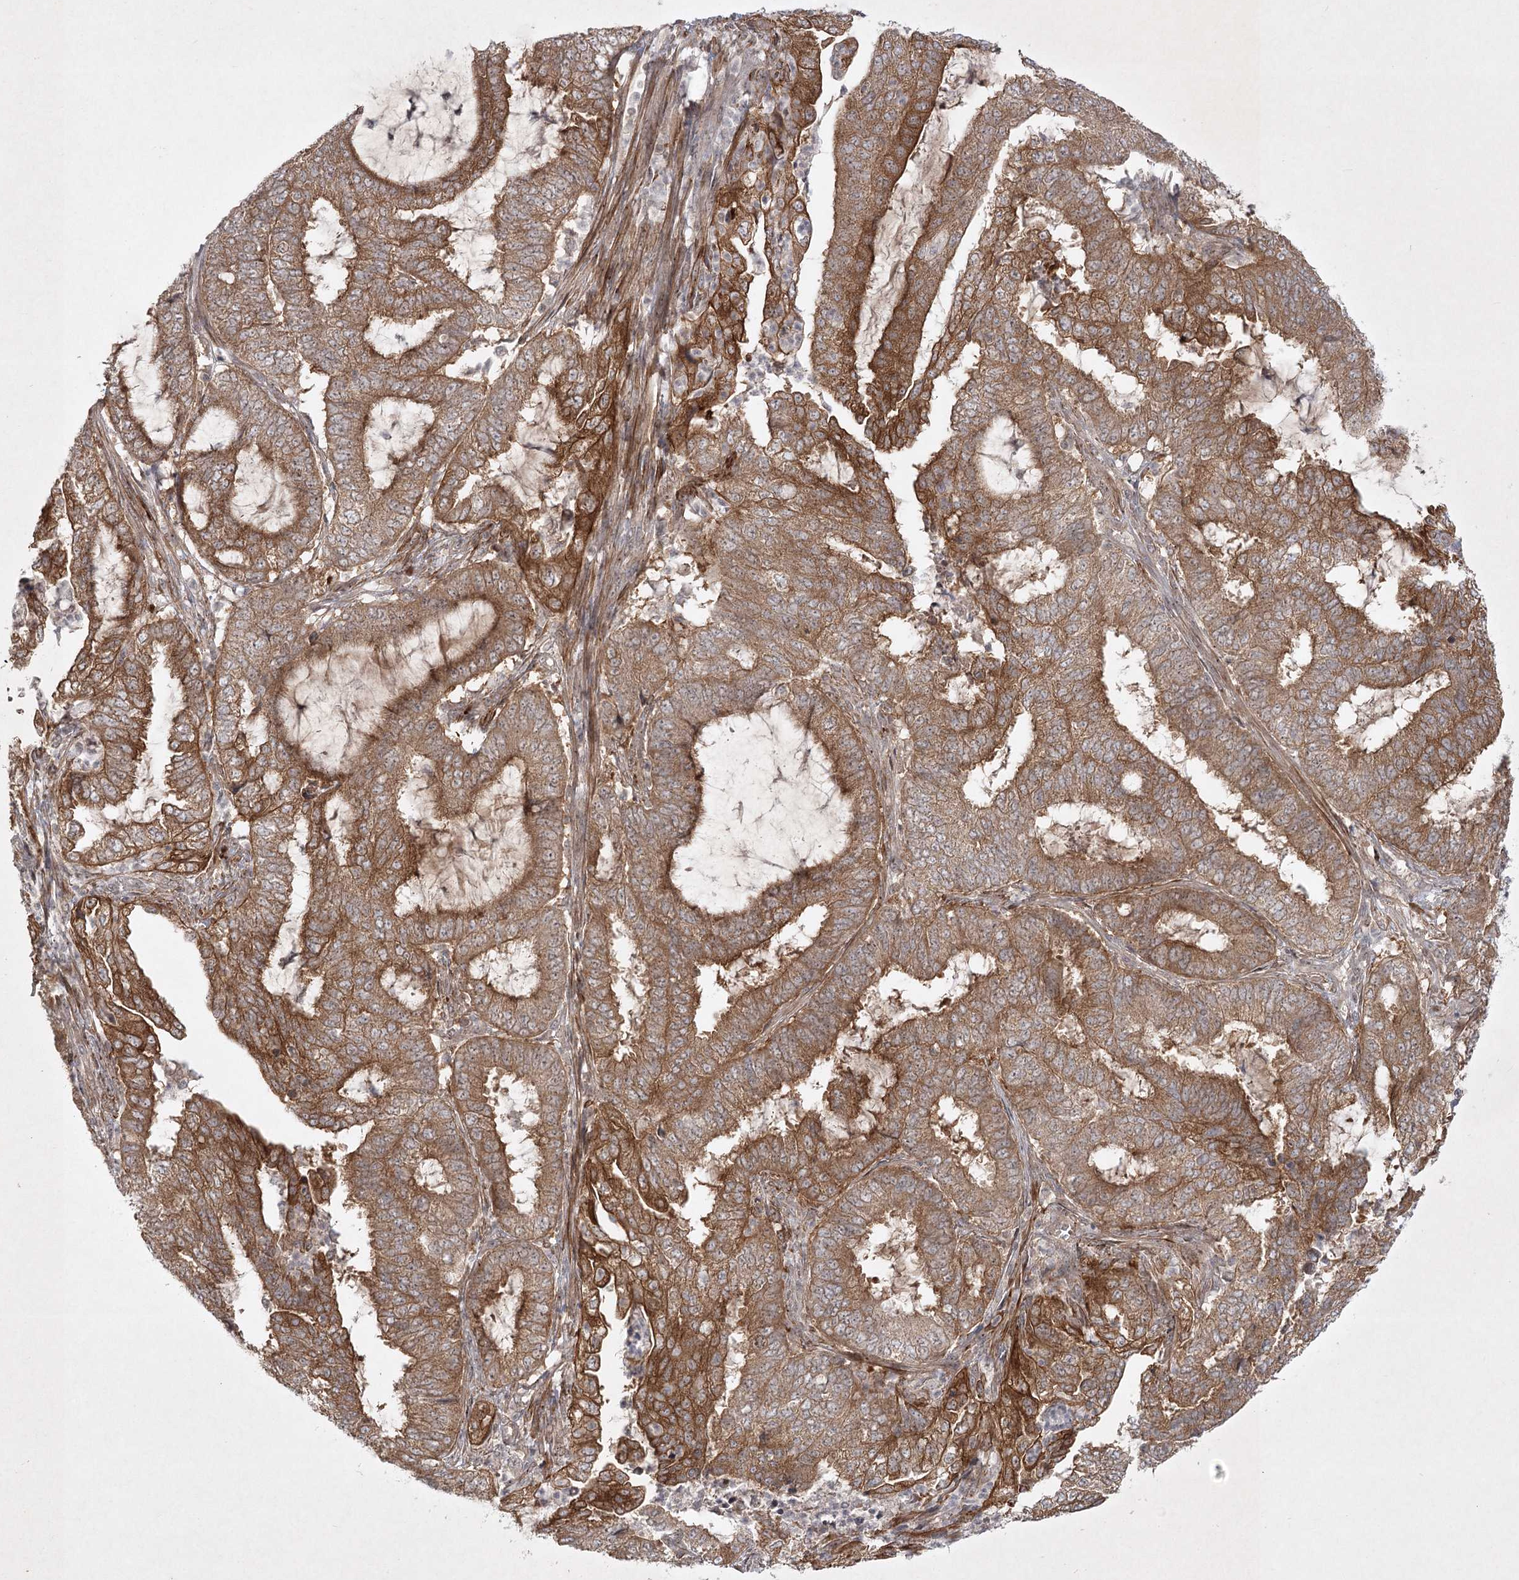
{"staining": {"intensity": "moderate", "quantity": ">75%", "location": "cytoplasmic/membranous"}, "tissue": "endometrial cancer", "cell_type": "Tumor cells", "image_type": "cancer", "snomed": [{"axis": "morphology", "description": "Adenocarcinoma, NOS"}, {"axis": "topography", "description": "Endometrium"}], "caption": "Immunohistochemical staining of human adenocarcinoma (endometrial) reveals moderate cytoplasmic/membranous protein expression in approximately >75% of tumor cells.", "gene": "SH2D3A", "patient": {"sex": "female", "age": 51}}